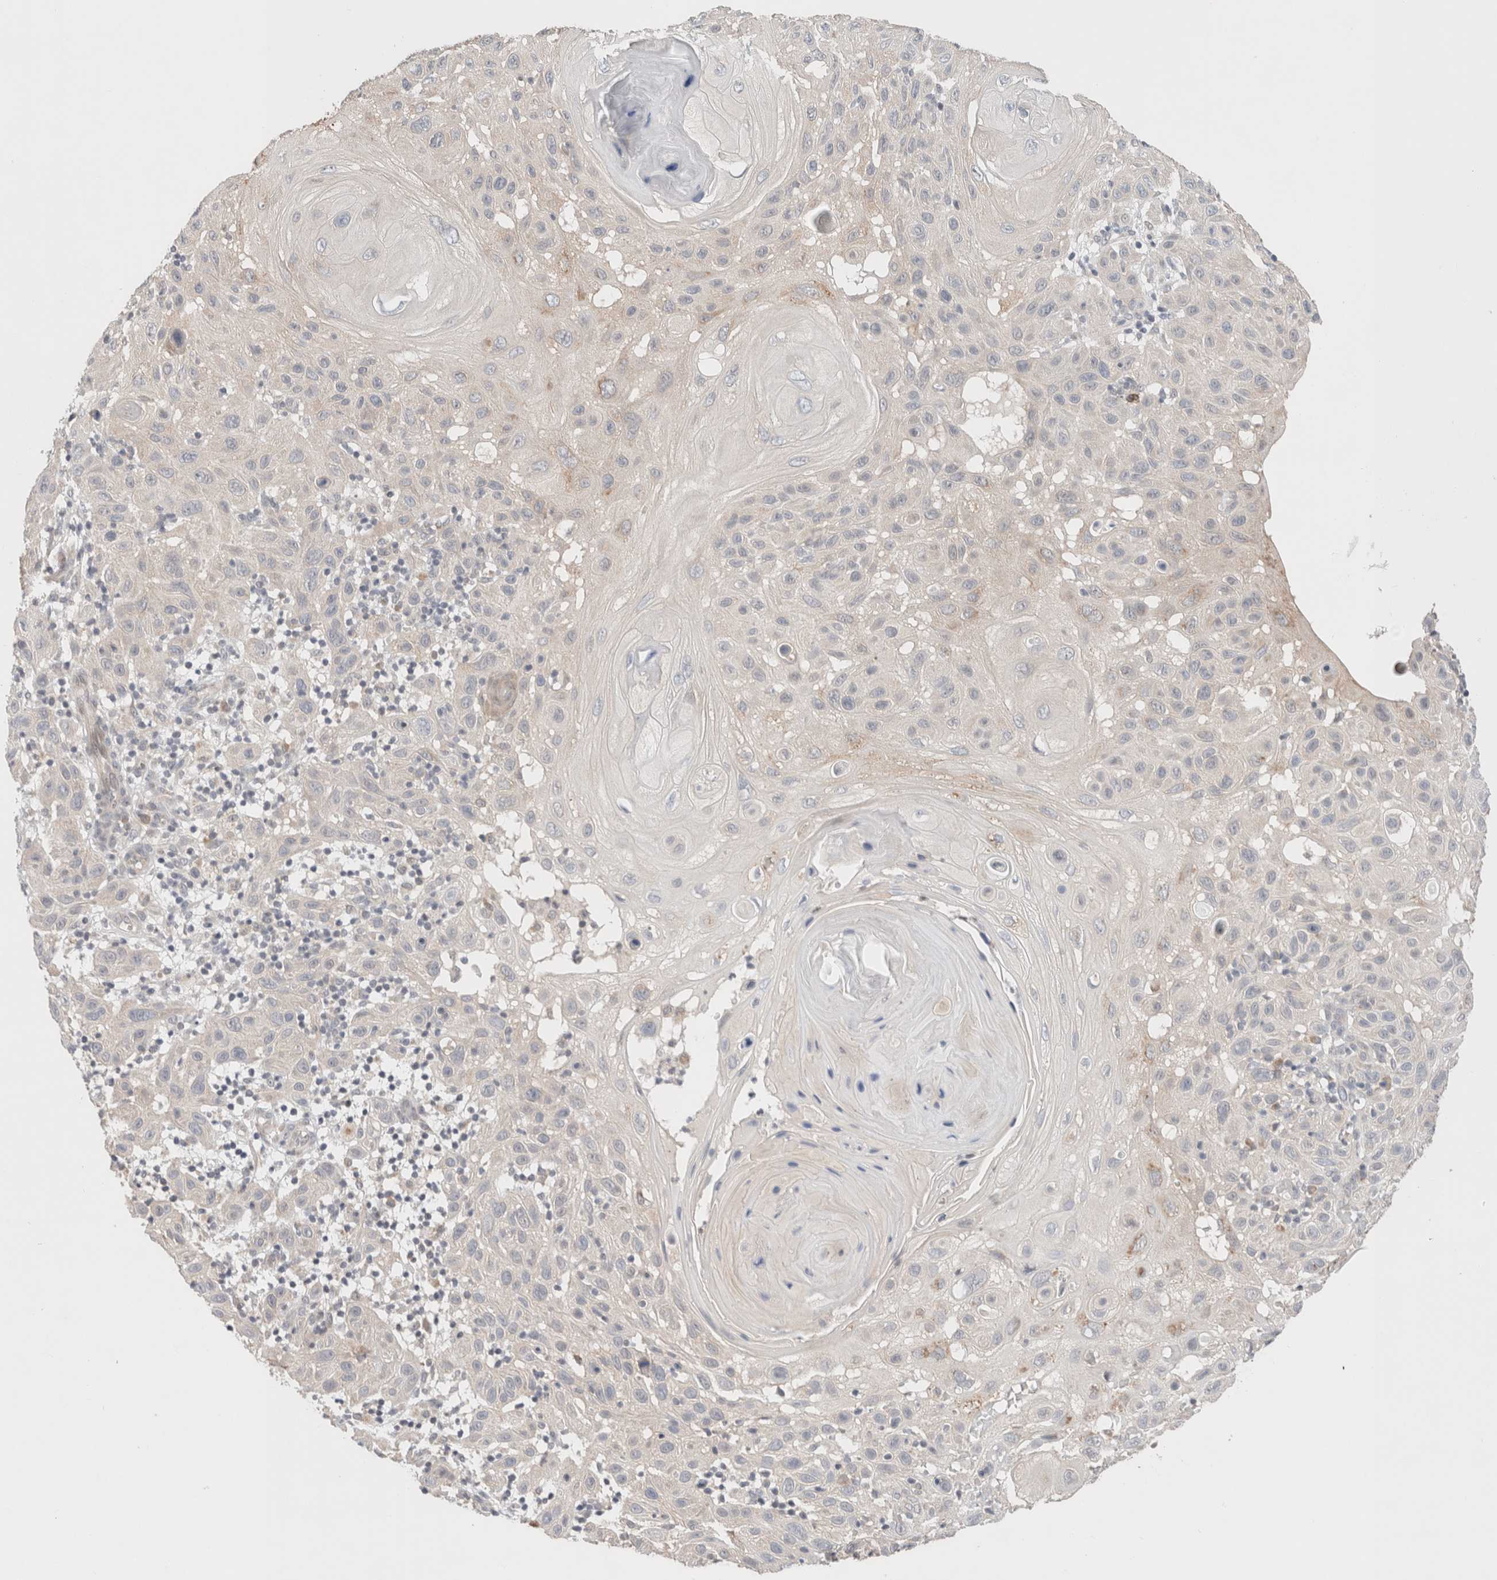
{"staining": {"intensity": "negative", "quantity": "none", "location": "none"}, "tissue": "skin cancer", "cell_type": "Tumor cells", "image_type": "cancer", "snomed": [{"axis": "morphology", "description": "Normal tissue, NOS"}, {"axis": "morphology", "description": "Squamous cell carcinoma, NOS"}, {"axis": "topography", "description": "Skin"}], "caption": "There is no significant expression in tumor cells of skin squamous cell carcinoma.", "gene": "ERI3", "patient": {"sex": "female", "age": 96}}